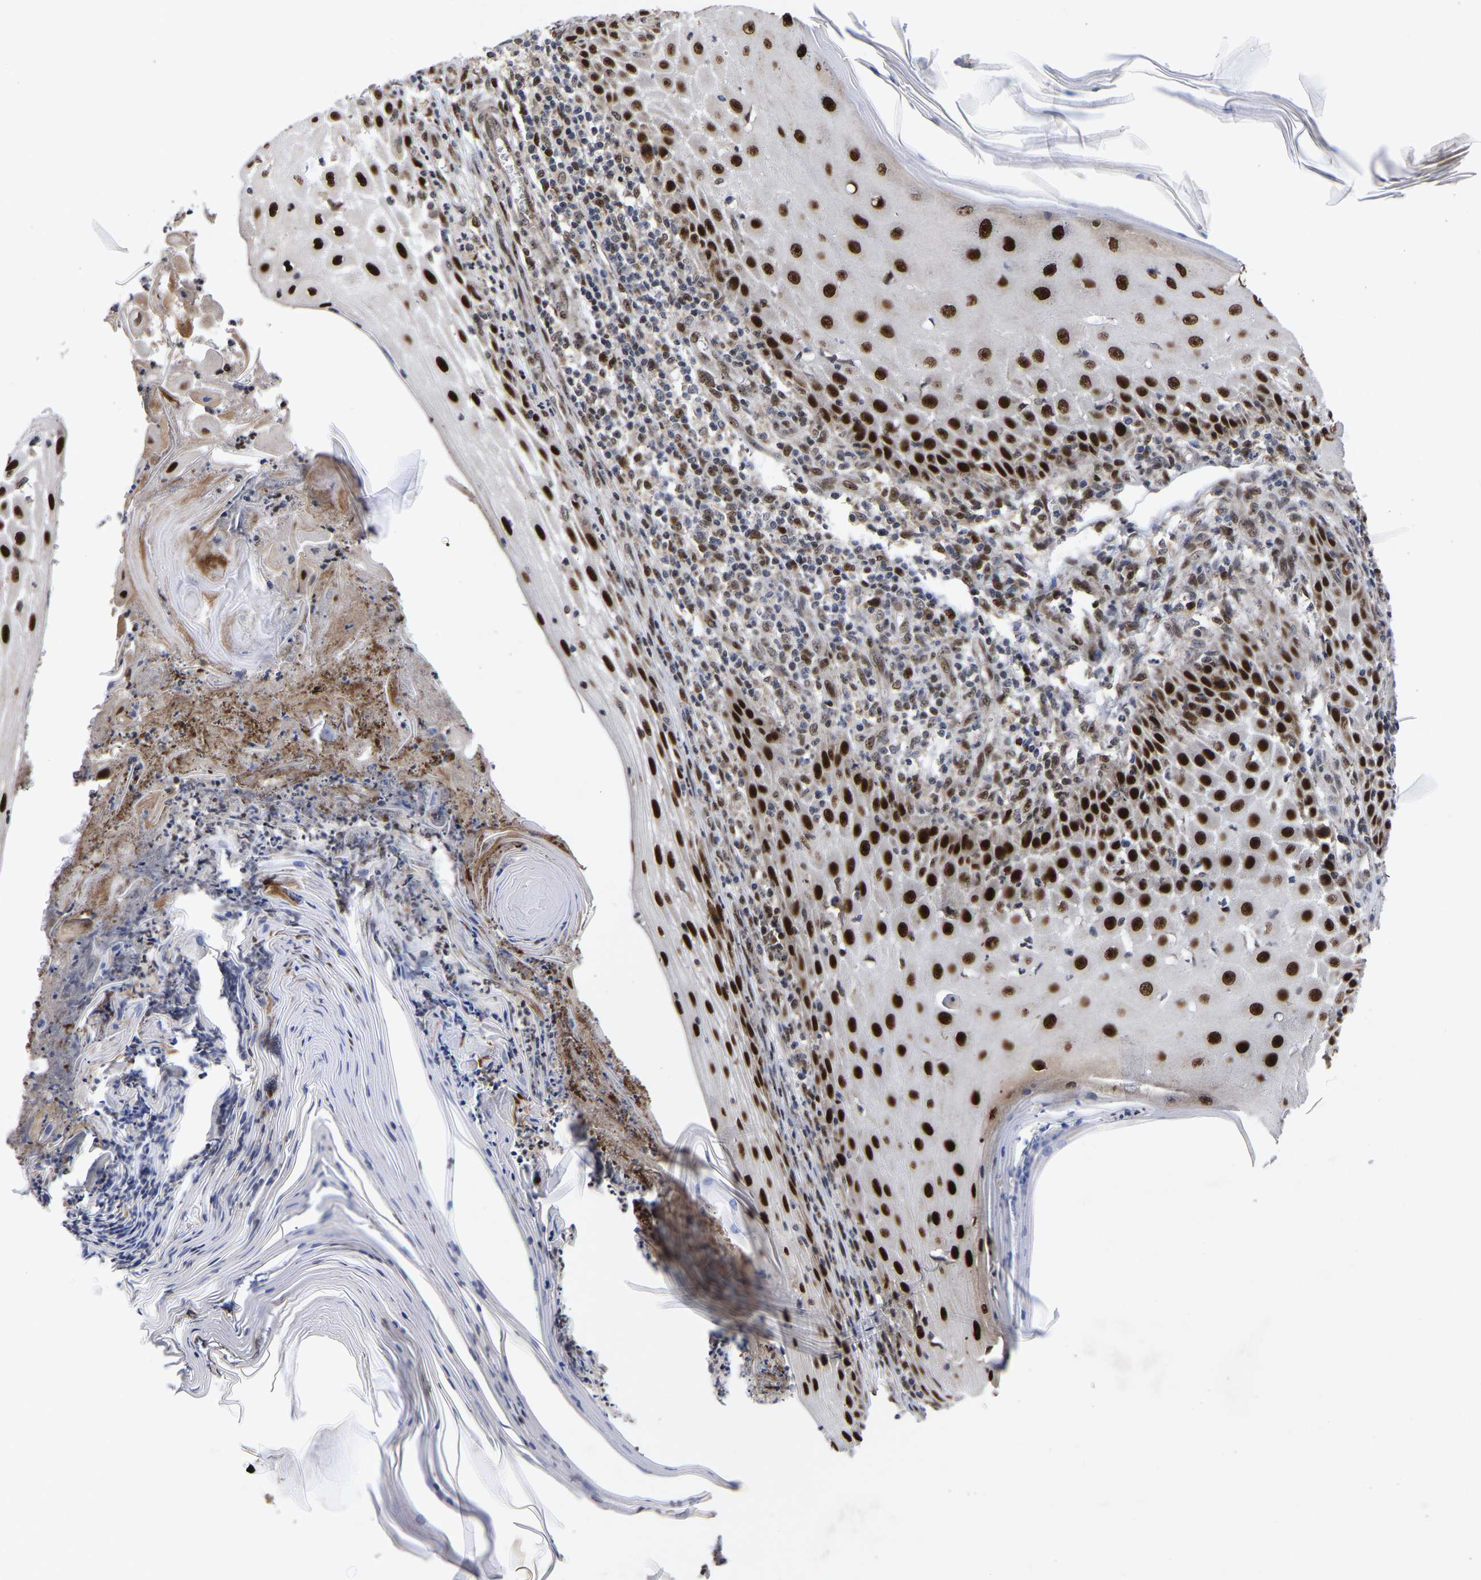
{"staining": {"intensity": "strong", "quantity": ">75%", "location": "nuclear"}, "tissue": "skin cancer", "cell_type": "Tumor cells", "image_type": "cancer", "snomed": [{"axis": "morphology", "description": "Squamous cell carcinoma, NOS"}, {"axis": "topography", "description": "Skin"}], "caption": "Squamous cell carcinoma (skin) stained with immunohistochemistry shows strong nuclear staining in approximately >75% of tumor cells.", "gene": "JUNB", "patient": {"sex": "female", "age": 73}}